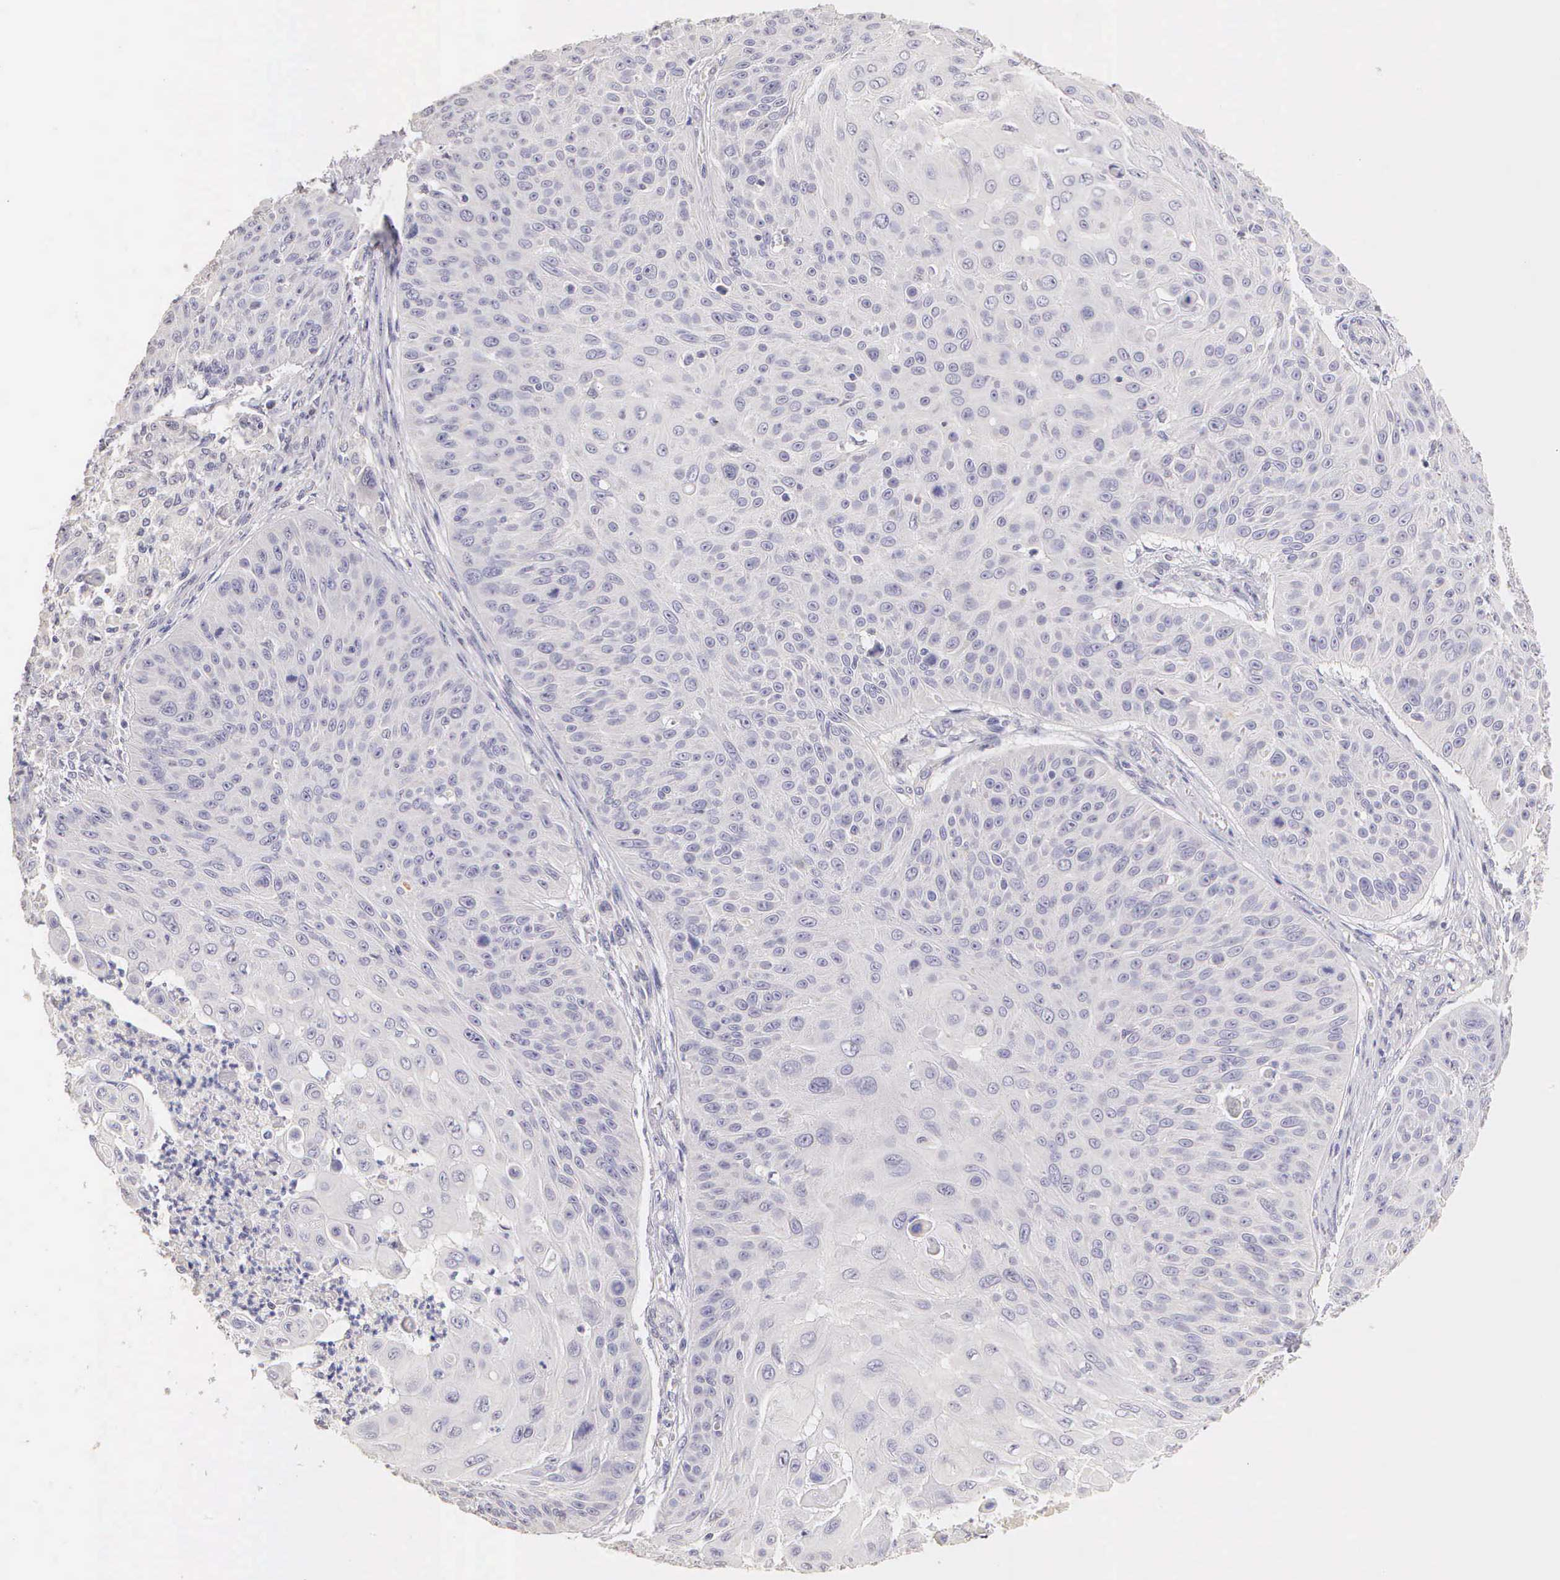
{"staining": {"intensity": "negative", "quantity": "none", "location": "none"}, "tissue": "skin cancer", "cell_type": "Tumor cells", "image_type": "cancer", "snomed": [{"axis": "morphology", "description": "Squamous cell carcinoma, NOS"}, {"axis": "topography", "description": "Skin"}], "caption": "Image shows no protein expression in tumor cells of skin cancer tissue.", "gene": "ESR1", "patient": {"sex": "male", "age": 82}}